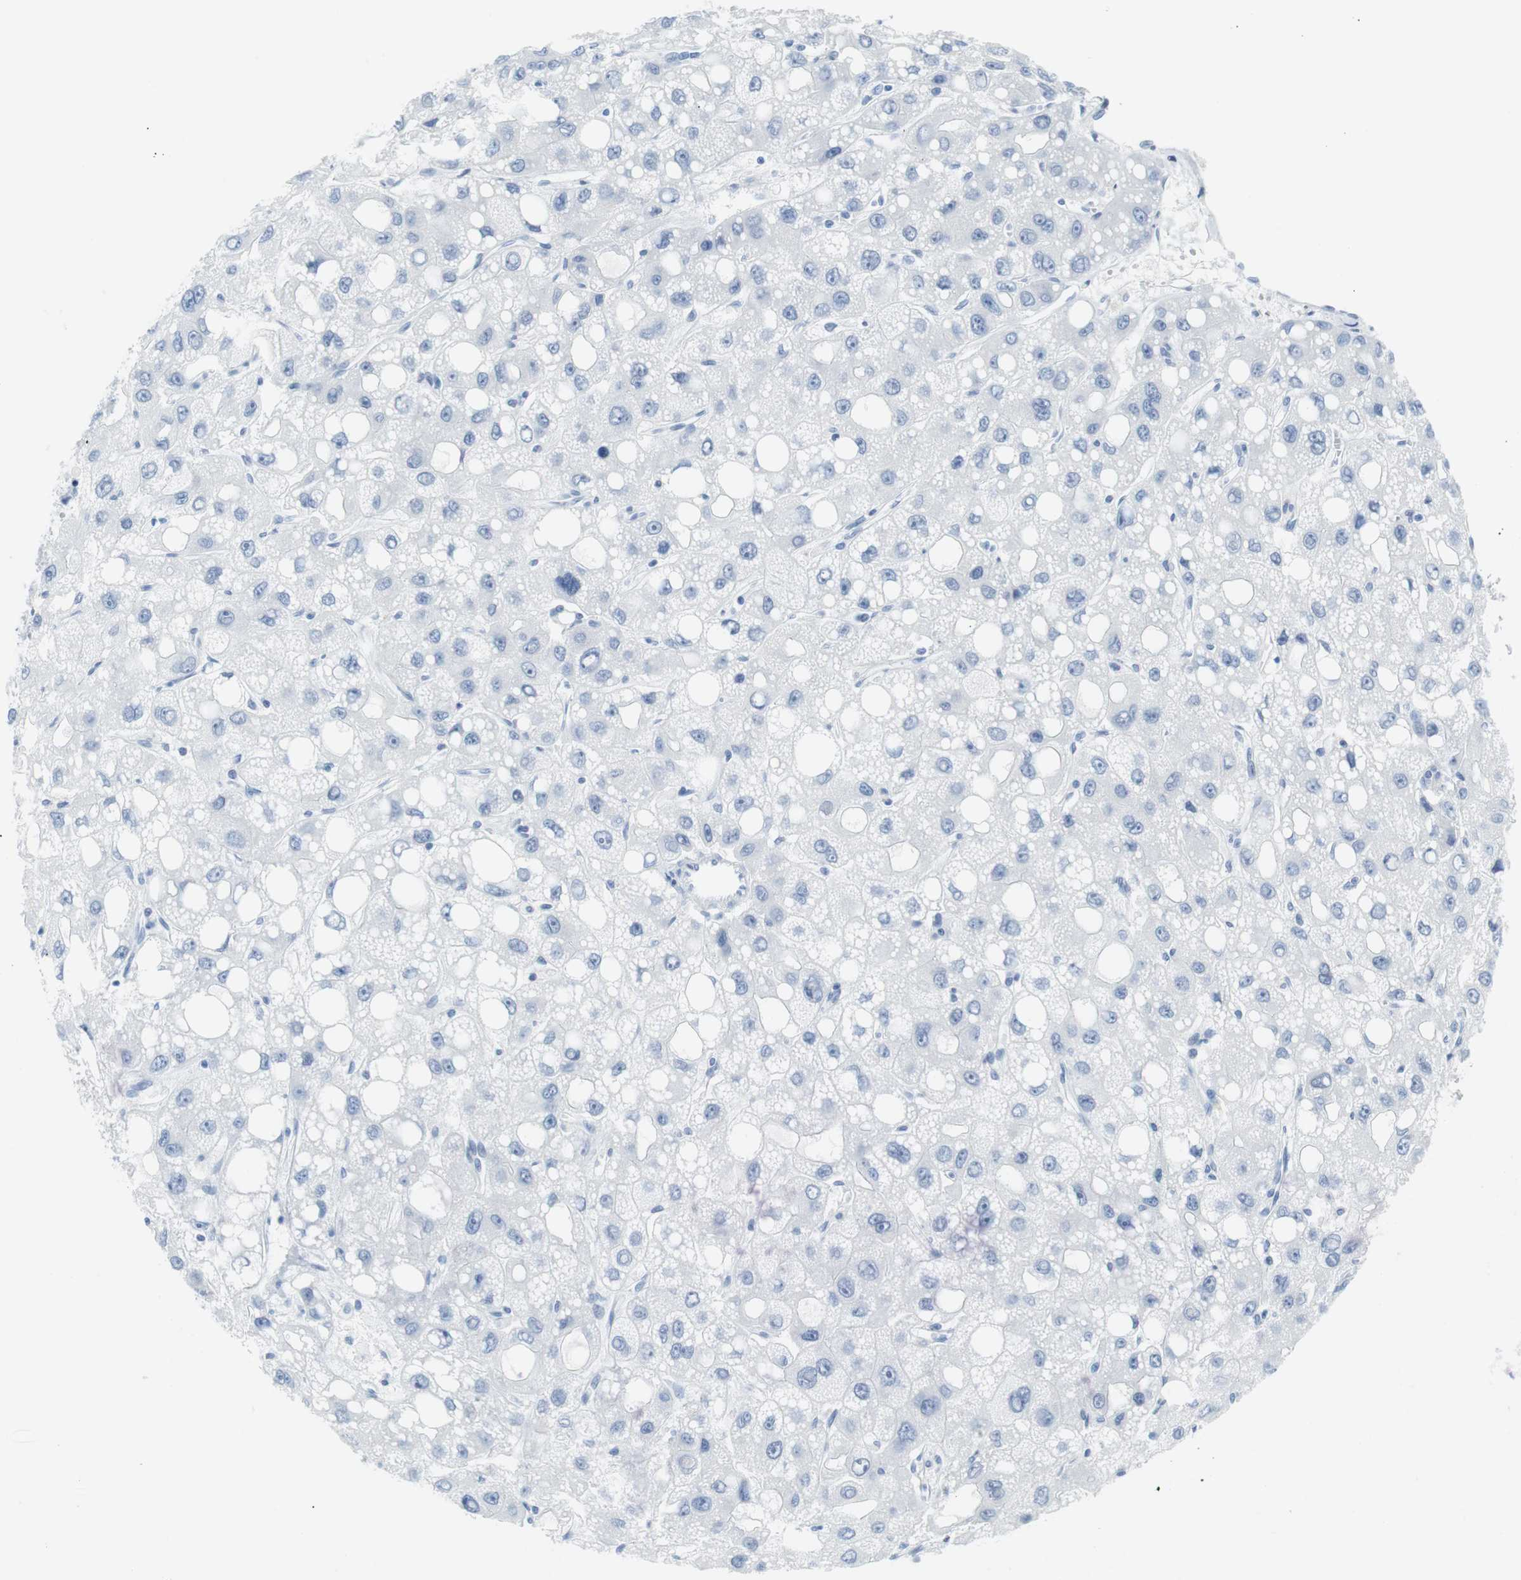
{"staining": {"intensity": "negative", "quantity": "none", "location": "none"}, "tissue": "liver cancer", "cell_type": "Tumor cells", "image_type": "cancer", "snomed": [{"axis": "morphology", "description": "Carcinoma, Hepatocellular, NOS"}, {"axis": "topography", "description": "Liver"}], "caption": "Immunohistochemistry (IHC) of liver hepatocellular carcinoma shows no positivity in tumor cells.", "gene": "MYH1", "patient": {"sex": "male", "age": 55}}